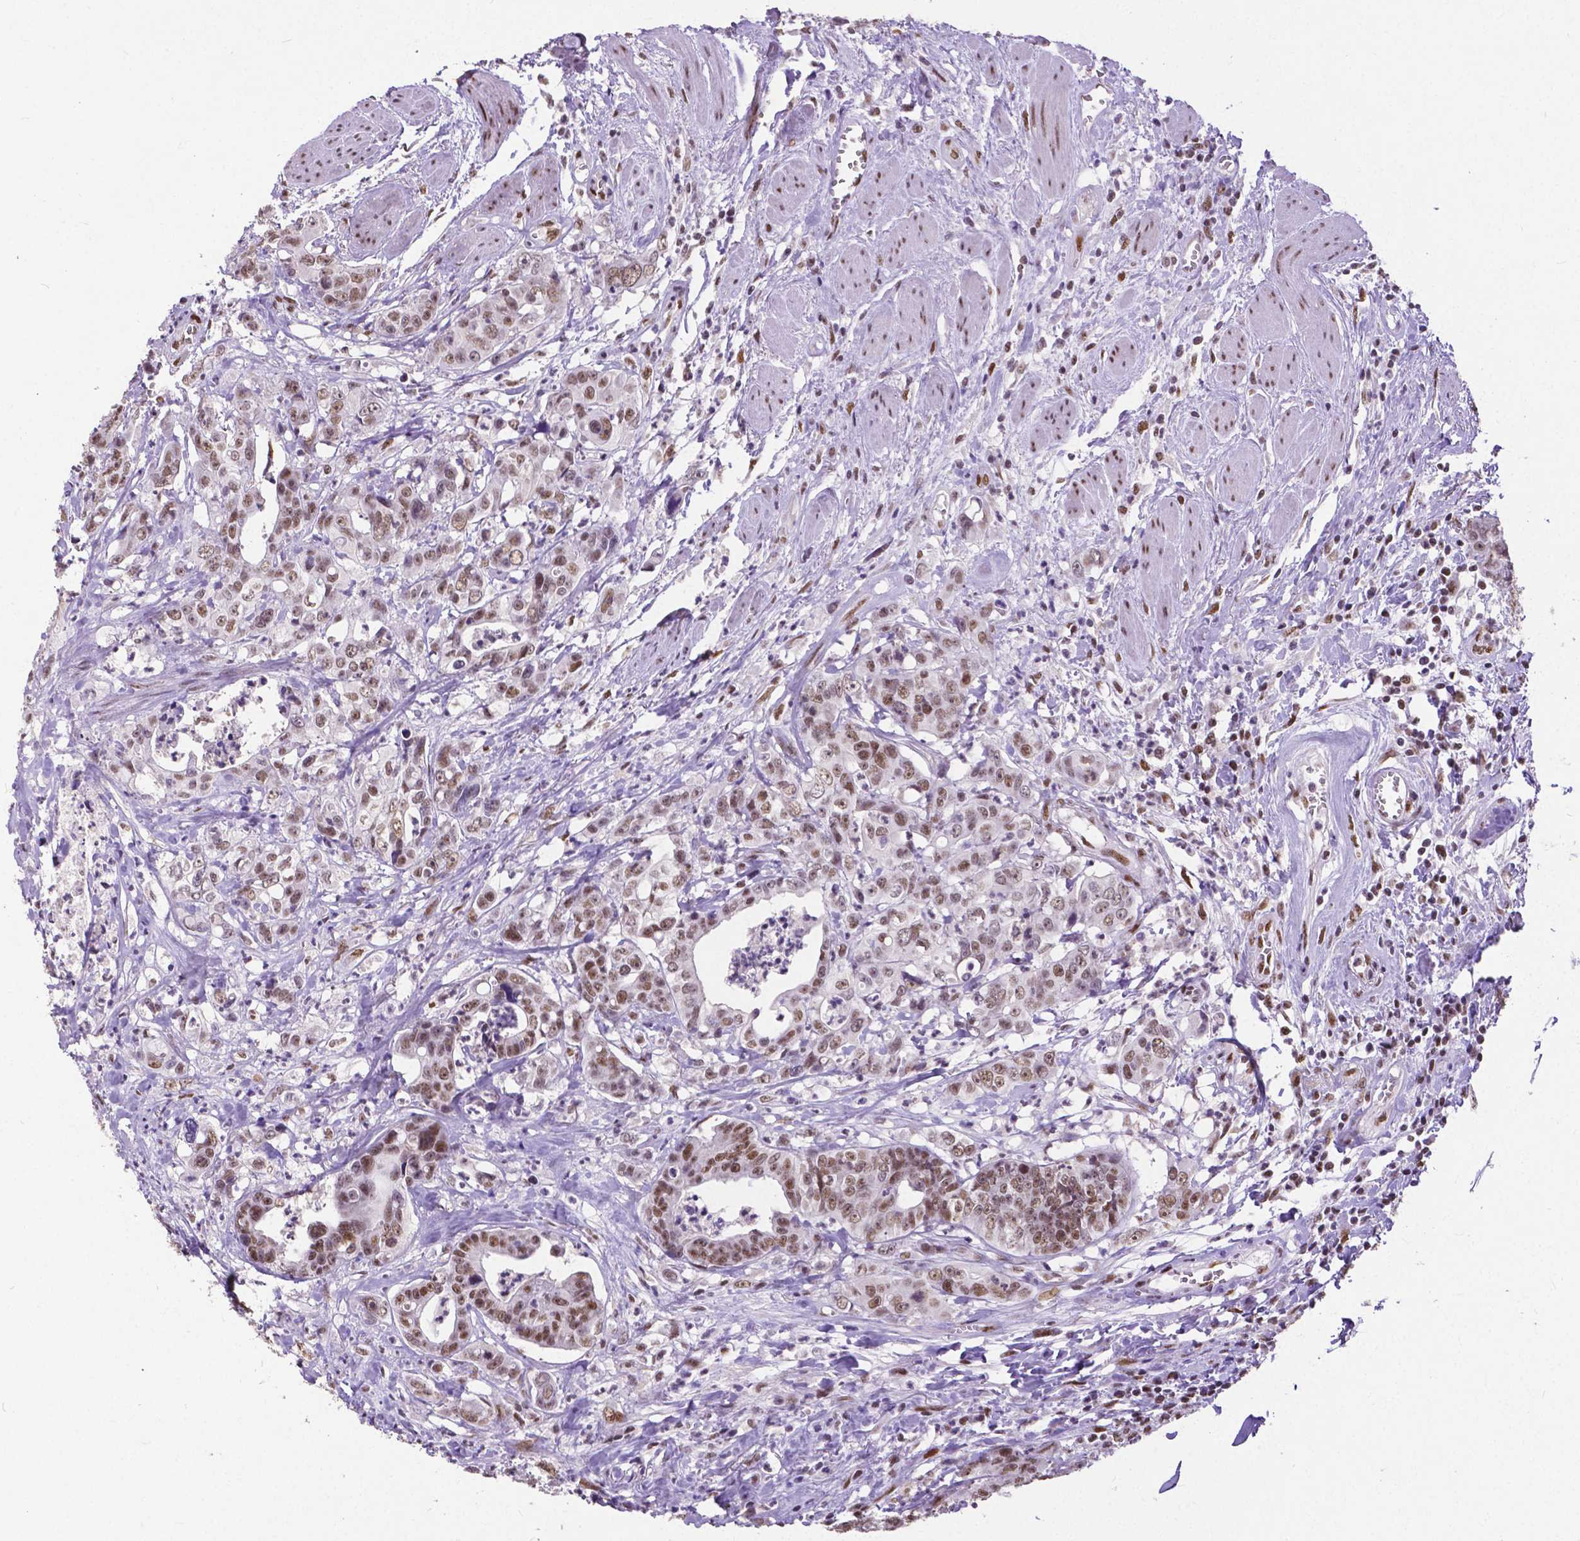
{"staining": {"intensity": "moderate", "quantity": ">75%", "location": "nuclear"}, "tissue": "colorectal cancer", "cell_type": "Tumor cells", "image_type": "cancer", "snomed": [{"axis": "morphology", "description": "Adenocarcinoma, NOS"}, {"axis": "topography", "description": "Rectum"}], "caption": "Immunohistochemistry (IHC) staining of colorectal cancer (adenocarcinoma), which demonstrates medium levels of moderate nuclear expression in approximately >75% of tumor cells indicating moderate nuclear protein staining. The staining was performed using DAB (3,3'-diaminobenzidine) (brown) for protein detection and nuclei were counterstained in hematoxylin (blue).", "gene": "ATRX", "patient": {"sex": "female", "age": 62}}